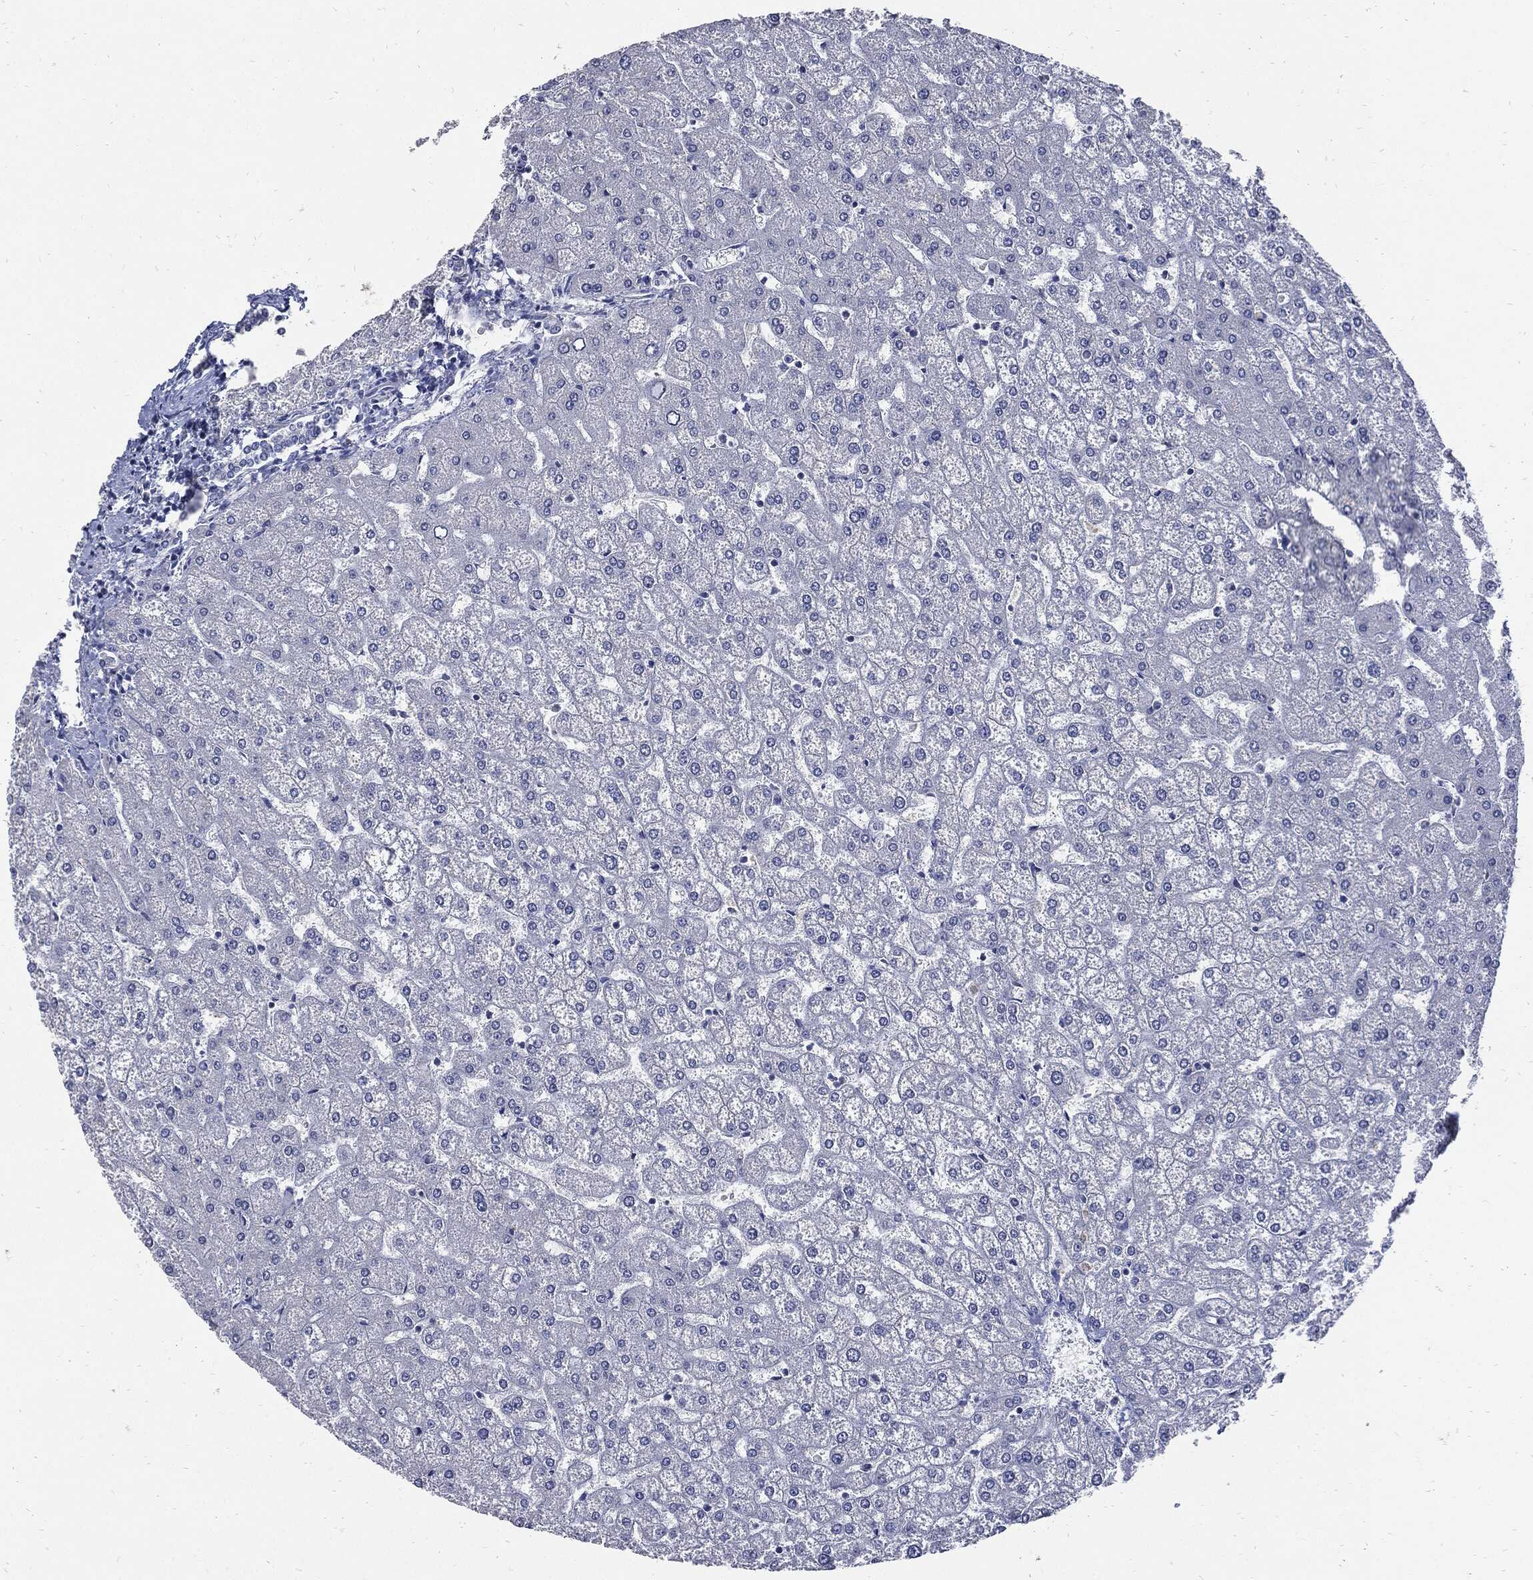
{"staining": {"intensity": "negative", "quantity": "none", "location": "none"}, "tissue": "liver", "cell_type": "Cholangiocytes", "image_type": "normal", "snomed": [{"axis": "morphology", "description": "Normal tissue, NOS"}, {"axis": "topography", "description": "Liver"}], "caption": "Unremarkable liver was stained to show a protein in brown. There is no significant positivity in cholangiocytes. (Stains: DAB IHC with hematoxylin counter stain, Microscopy: brightfield microscopy at high magnification).", "gene": "CPE", "patient": {"sex": "female", "age": 32}}